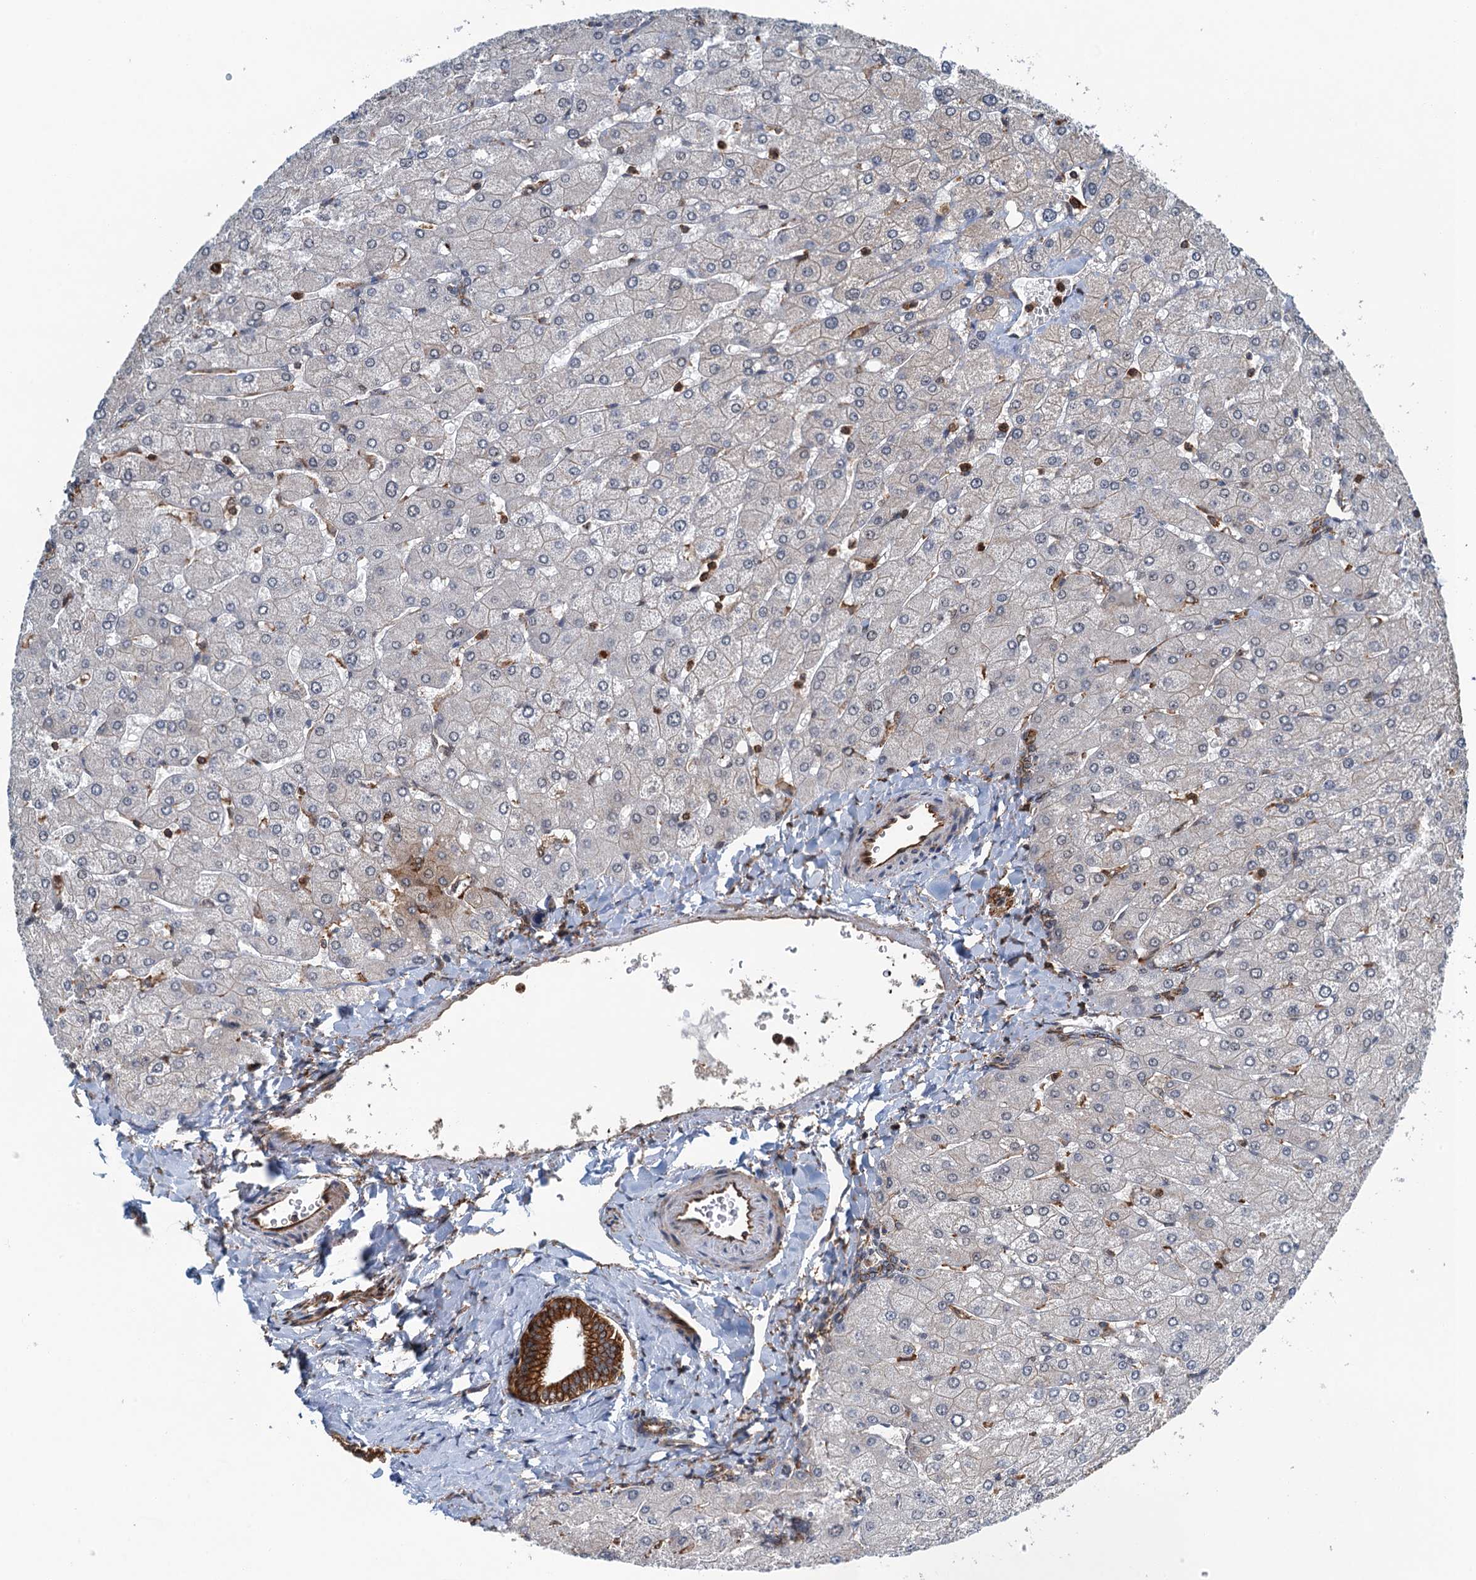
{"staining": {"intensity": "strong", "quantity": "25%-75%", "location": "cytoplasmic/membranous"}, "tissue": "liver", "cell_type": "Cholangiocytes", "image_type": "normal", "snomed": [{"axis": "morphology", "description": "Normal tissue, NOS"}, {"axis": "topography", "description": "Liver"}], "caption": "Liver stained for a protein (brown) reveals strong cytoplasmic/membranous positive staining in about 25%-75% of cholangiocytes.", "gene": "WHAMM", "patient": {"sex": "male", "age": 55}}